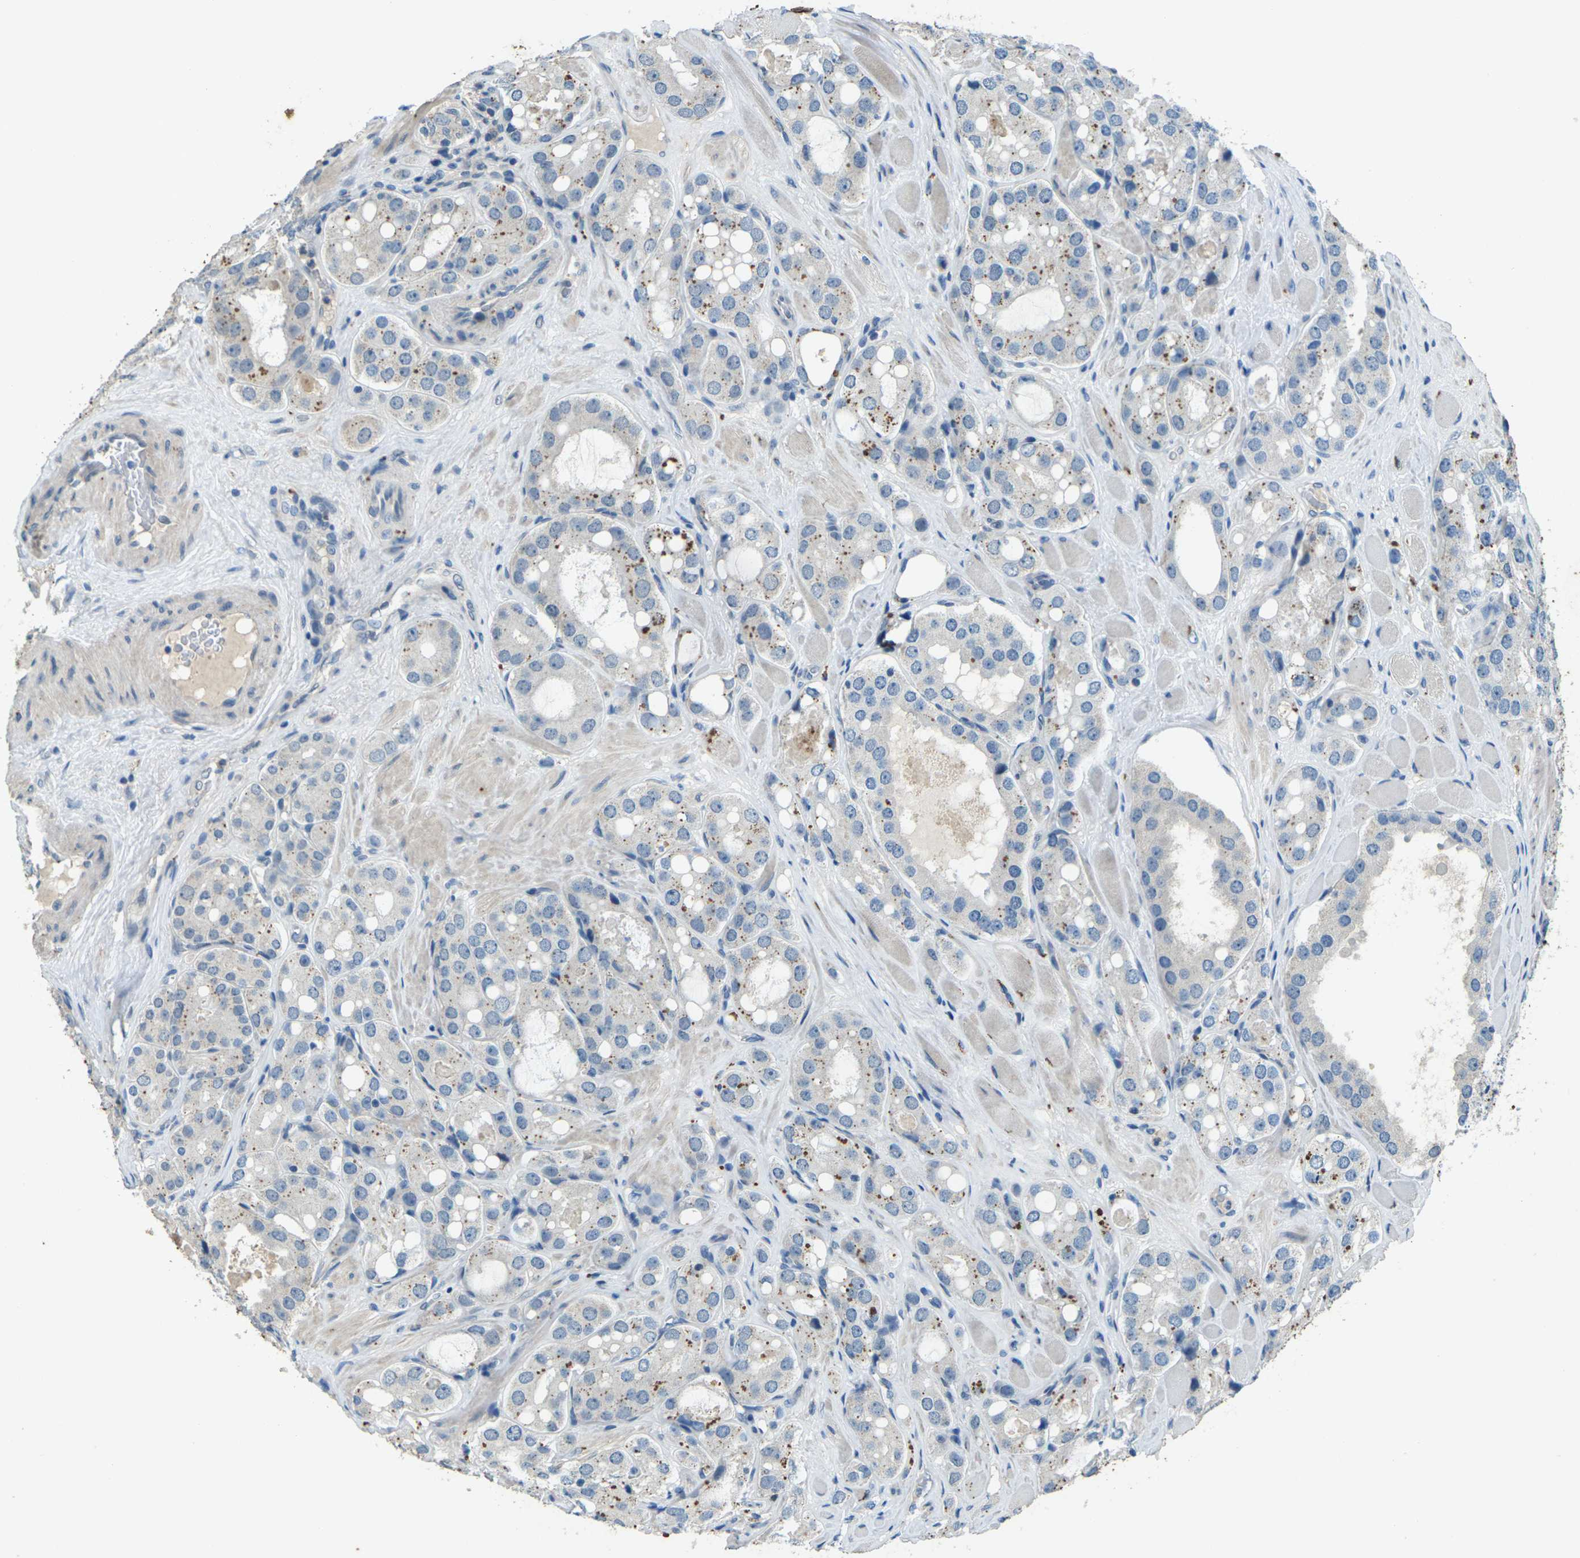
{"staining": {"intensity": "weak", "quantity": ">75%", "location": "cytoplasmic/membranous"}, "tissue": "prostate cancer", "cell_type": "Tumor cells", "image_type": "cancer", "snomed": [{"axis": "morphology", "description": "Adenocarcinoma, High grade"}, {"axis": "topography", "description": "Prostate"}], "caption": "Immunohistochemistry (IHC) of adenocarcinoma (high-grade) (prostate) exhibits low levels of weak cytoplasmic/membranous positivity in about >75% of tumor cells.", "gene": "SIGLEC14", "patient": {"sex": "male", "age": 65}}